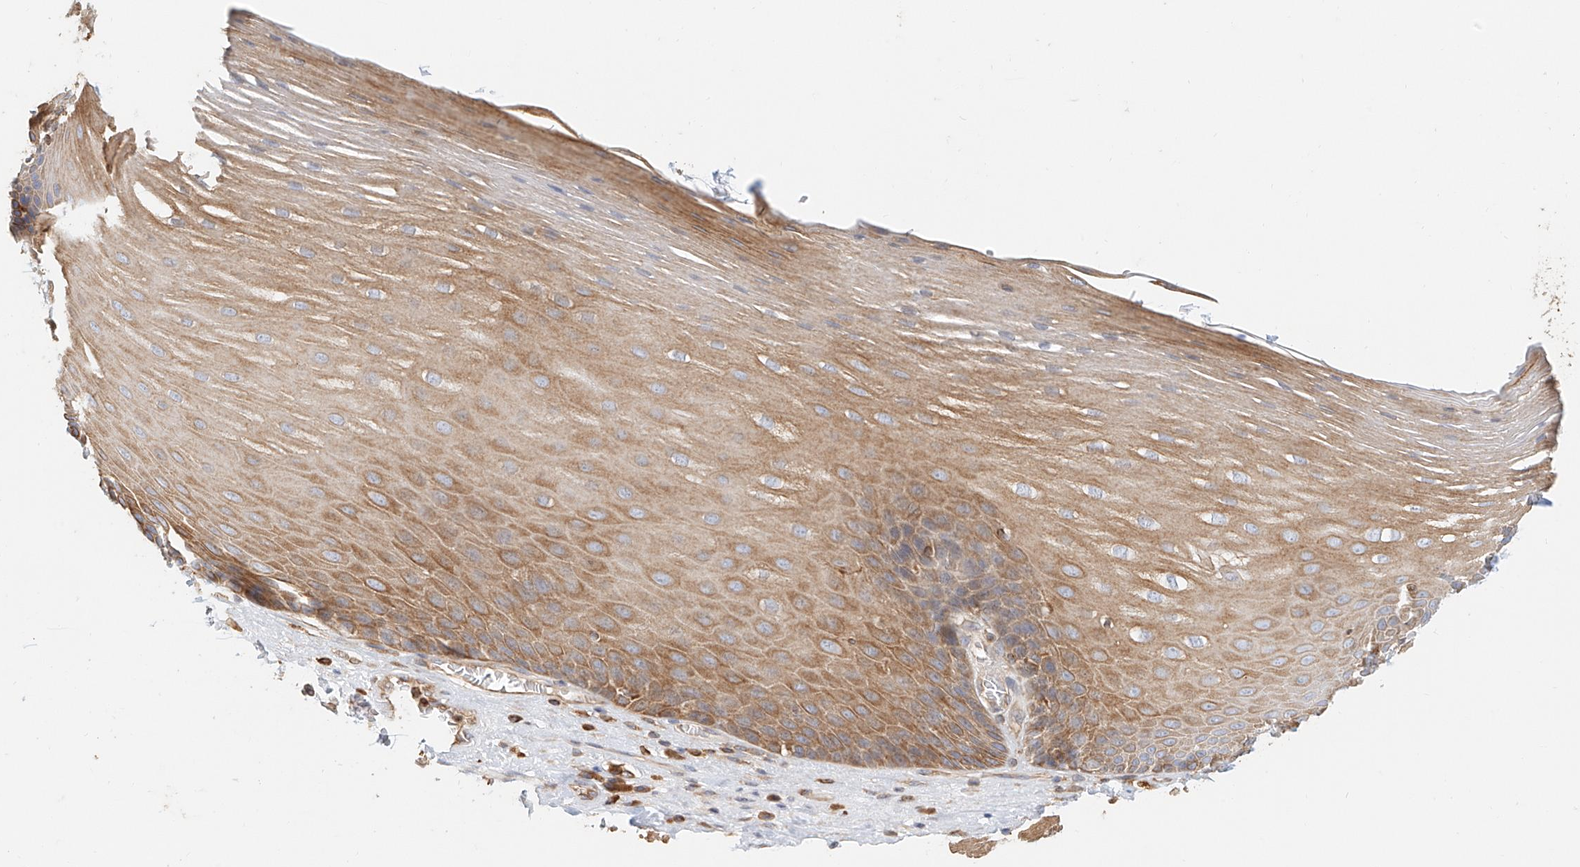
{"staining": {"intensity": "moderate", "quantity": ">75%", "location": "cytoplasmic/membranous"}, "tissue": "esophagus", "cell_type": "Squamous epithelial cells", "image_type": "normal", "snomed": [{"axis": "morphology", "description": "Normal tissue, NOS"}, {"axis": "topography", "description": "Esophagus"}], "caption": "Protein staining by IHC reveals moderate cytoplasmic/membranous expression in approximately >75% of squamous epithelial cells in normal esophagus.", "gene": "DHRS7", "patient": {"sex": "male", "age": 62}}